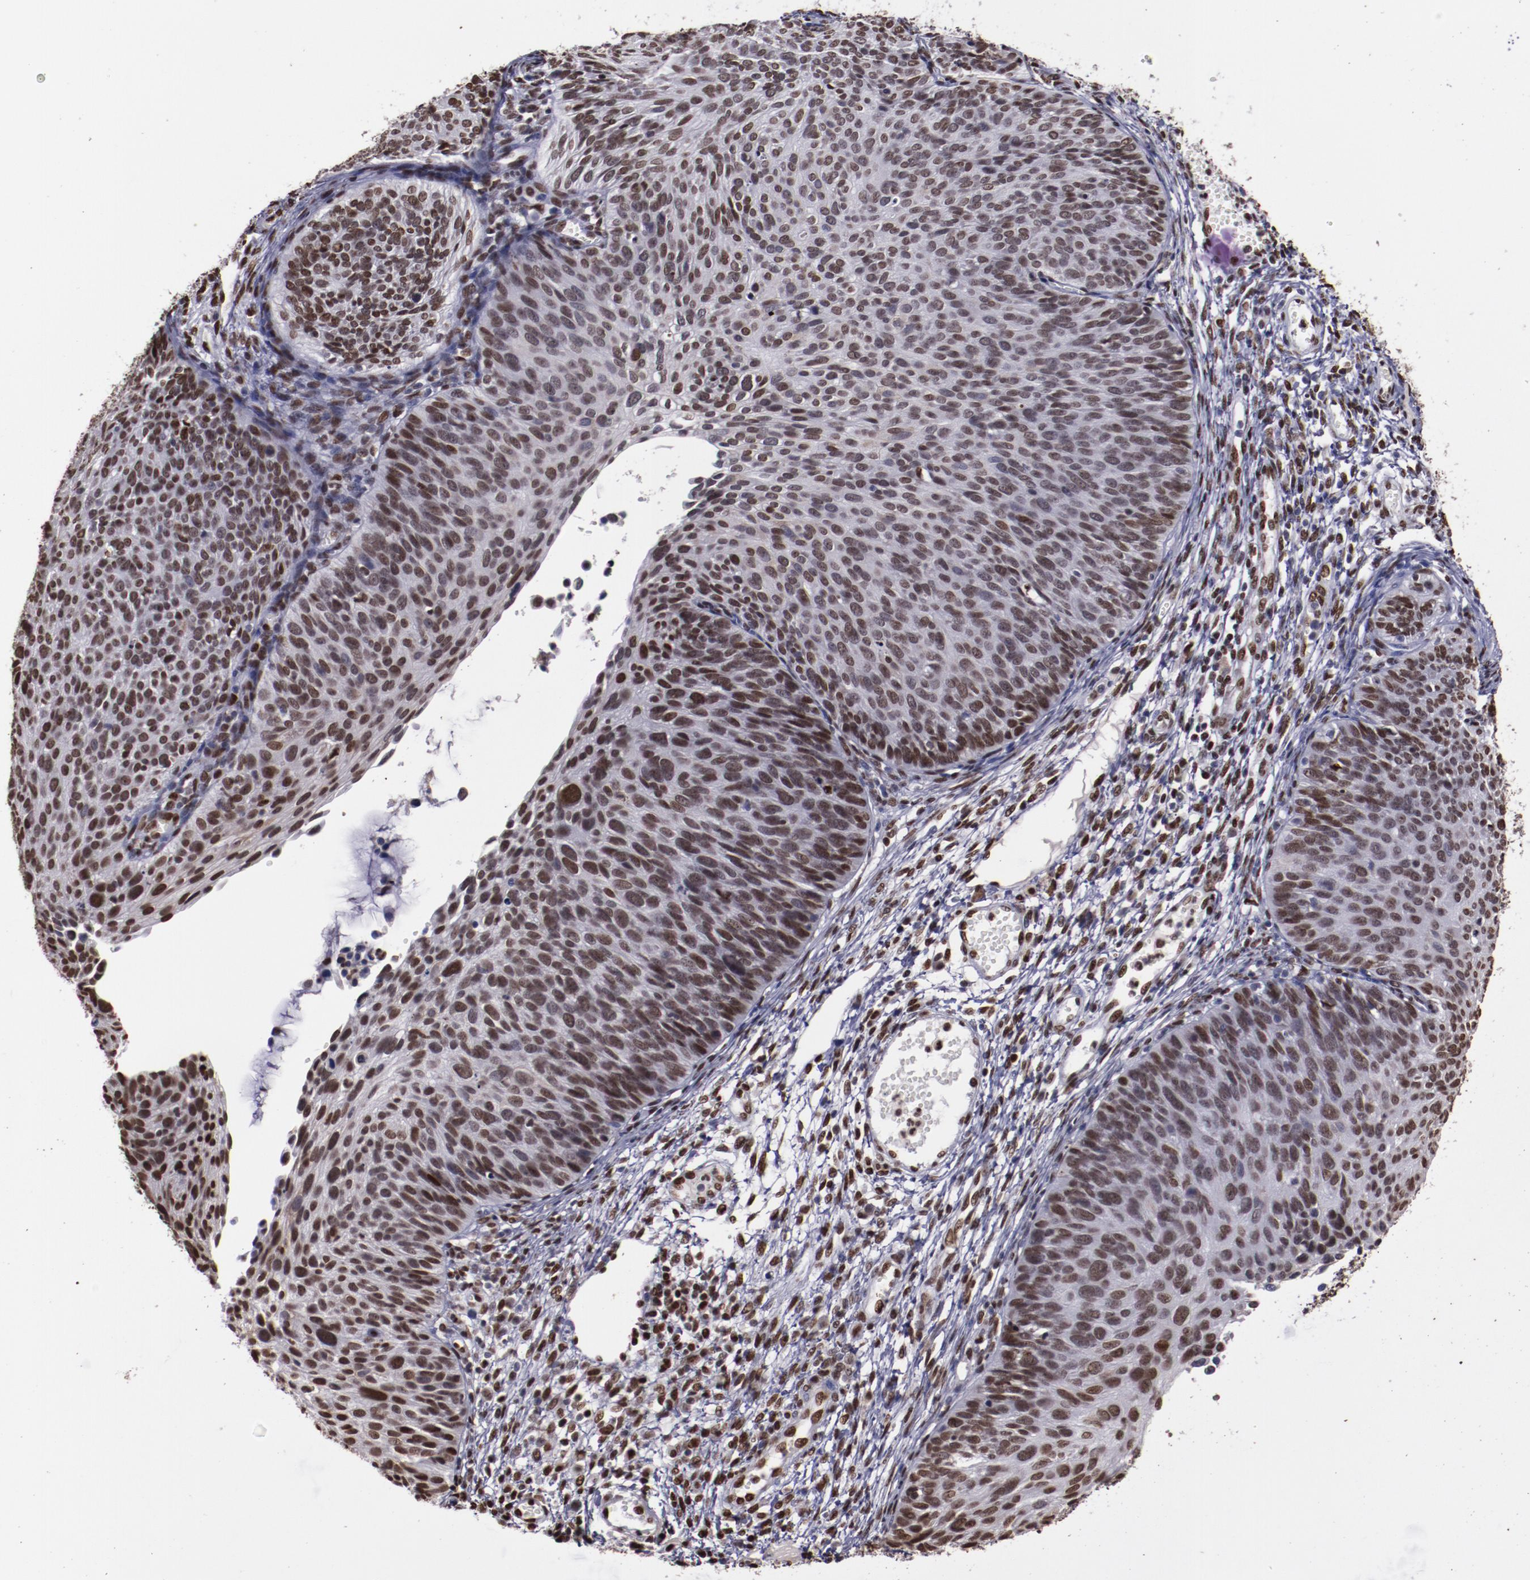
{"staining": {"intensity": "moderate", "quantity": ">75%", "location": "nuclear"}, "tissue": "cervical cancer", "cell_type": "Tumor cells", "image_type": "cancer", "snomed": [{"axis": "morphology", "description": "Squamous cell carcinoma, NOS"}, {"axis": "topography", "description": "Cervix"}], "caption": "The photomicrograph shows immunohistochemical staining of squamous cell carcinoma (cervical). There is moderate nuclear expression is seen in approximately >75% of tumor cells.", "gene": "APEX1", "patient": {"sex": "female", "age": 36}}